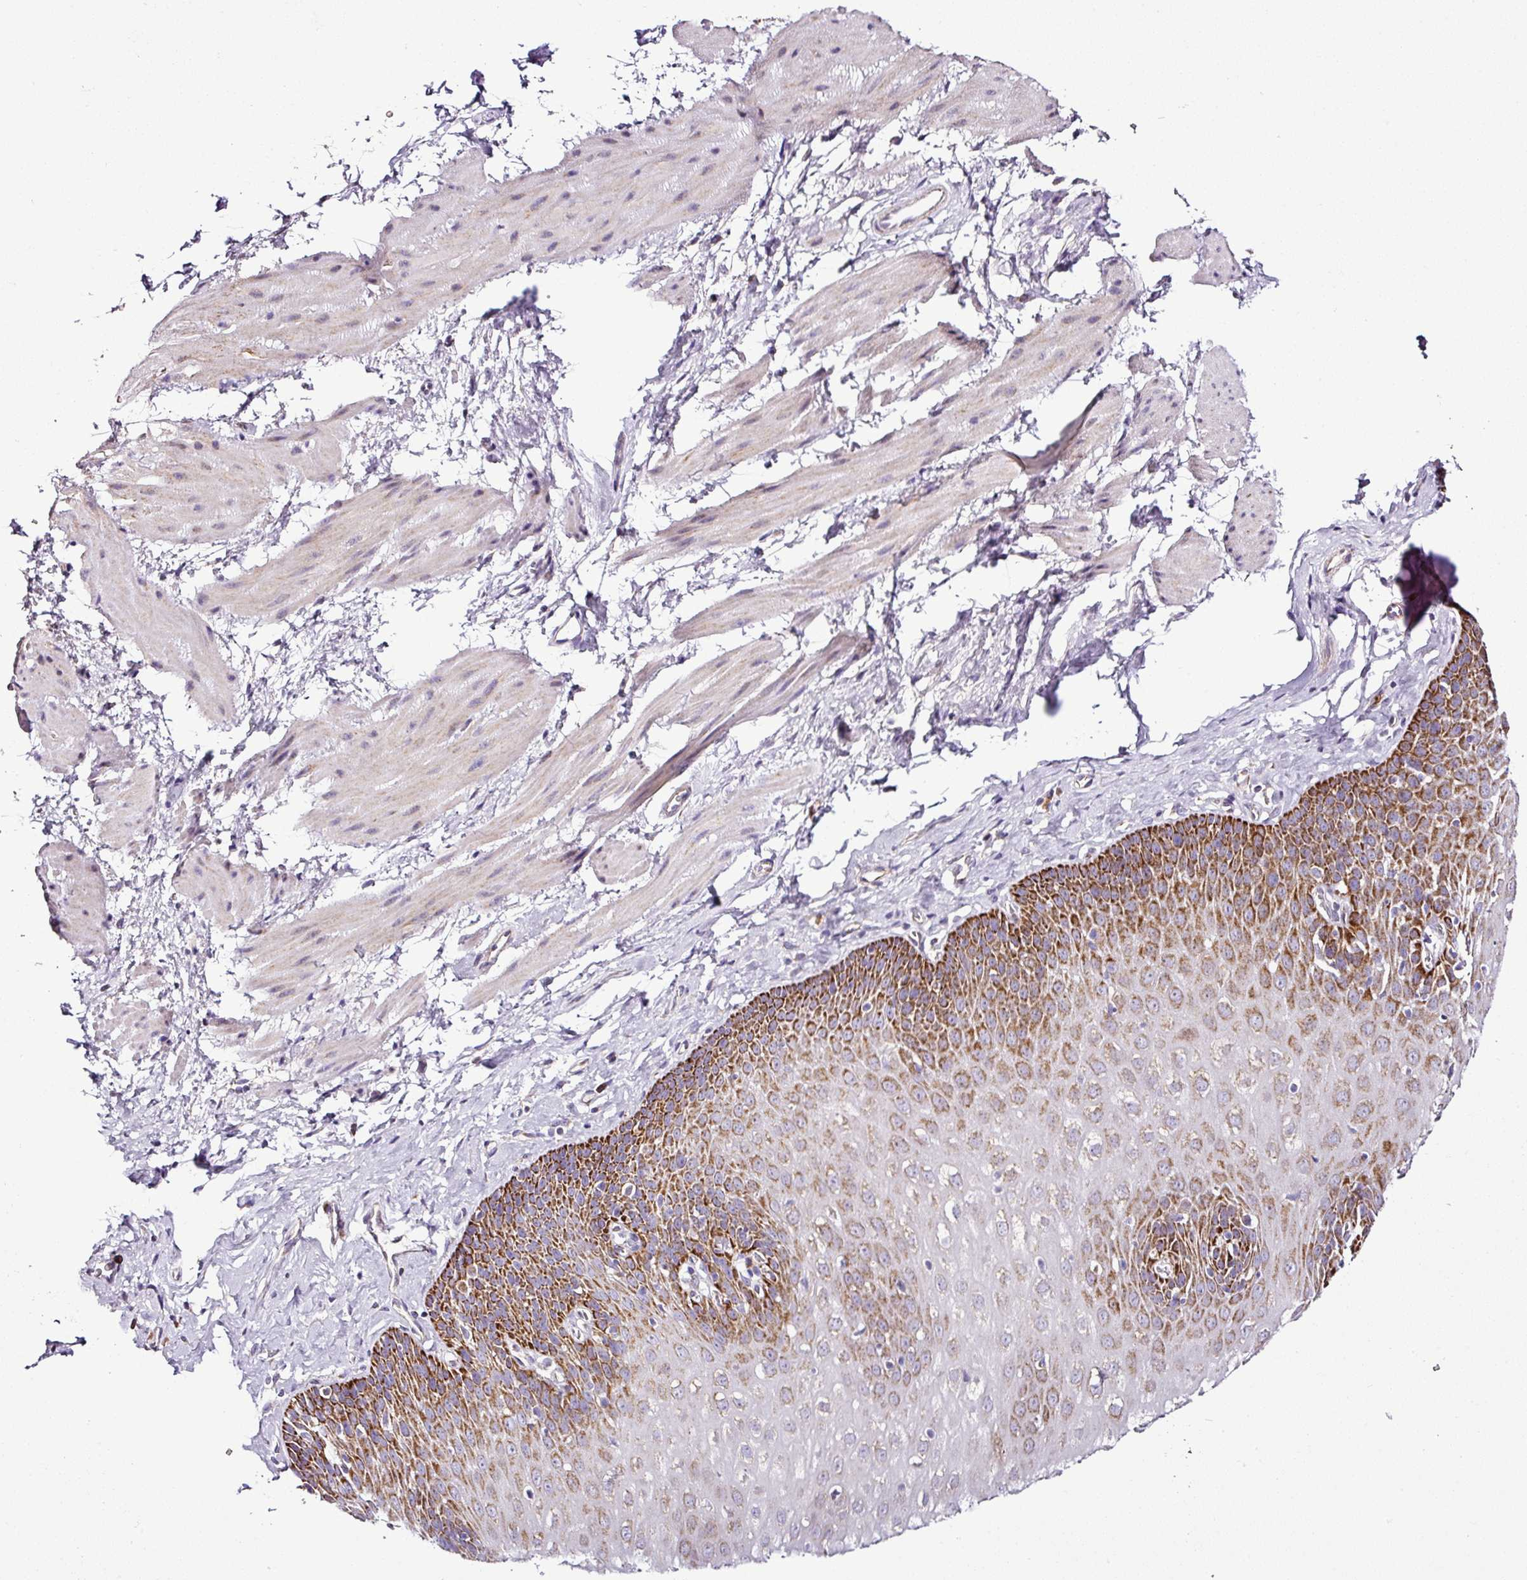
{"staining": {"intensity": "strong", "quantity": ">75%", "location": "cytoplasmic/membranous"}, "tissue": "esophagus", "cell_type": "Squamous epithelial cells", "image_type": "normal", "snomed": [{"axis": "morphology", "description": "Normal tissue, NOS"}, {"axis": "topography", "description": "Esophagus"}], "caption": "Immunohistochemical staining of benign esophagus shows strong cytoplasmic/membranous protein positivity in approximately >75% of squamous epithelial cells. (IHC, brightfield microscopy, high magnification).", "gene": "DPAGT1", "patient": {"sex": "female", "age": 61}}